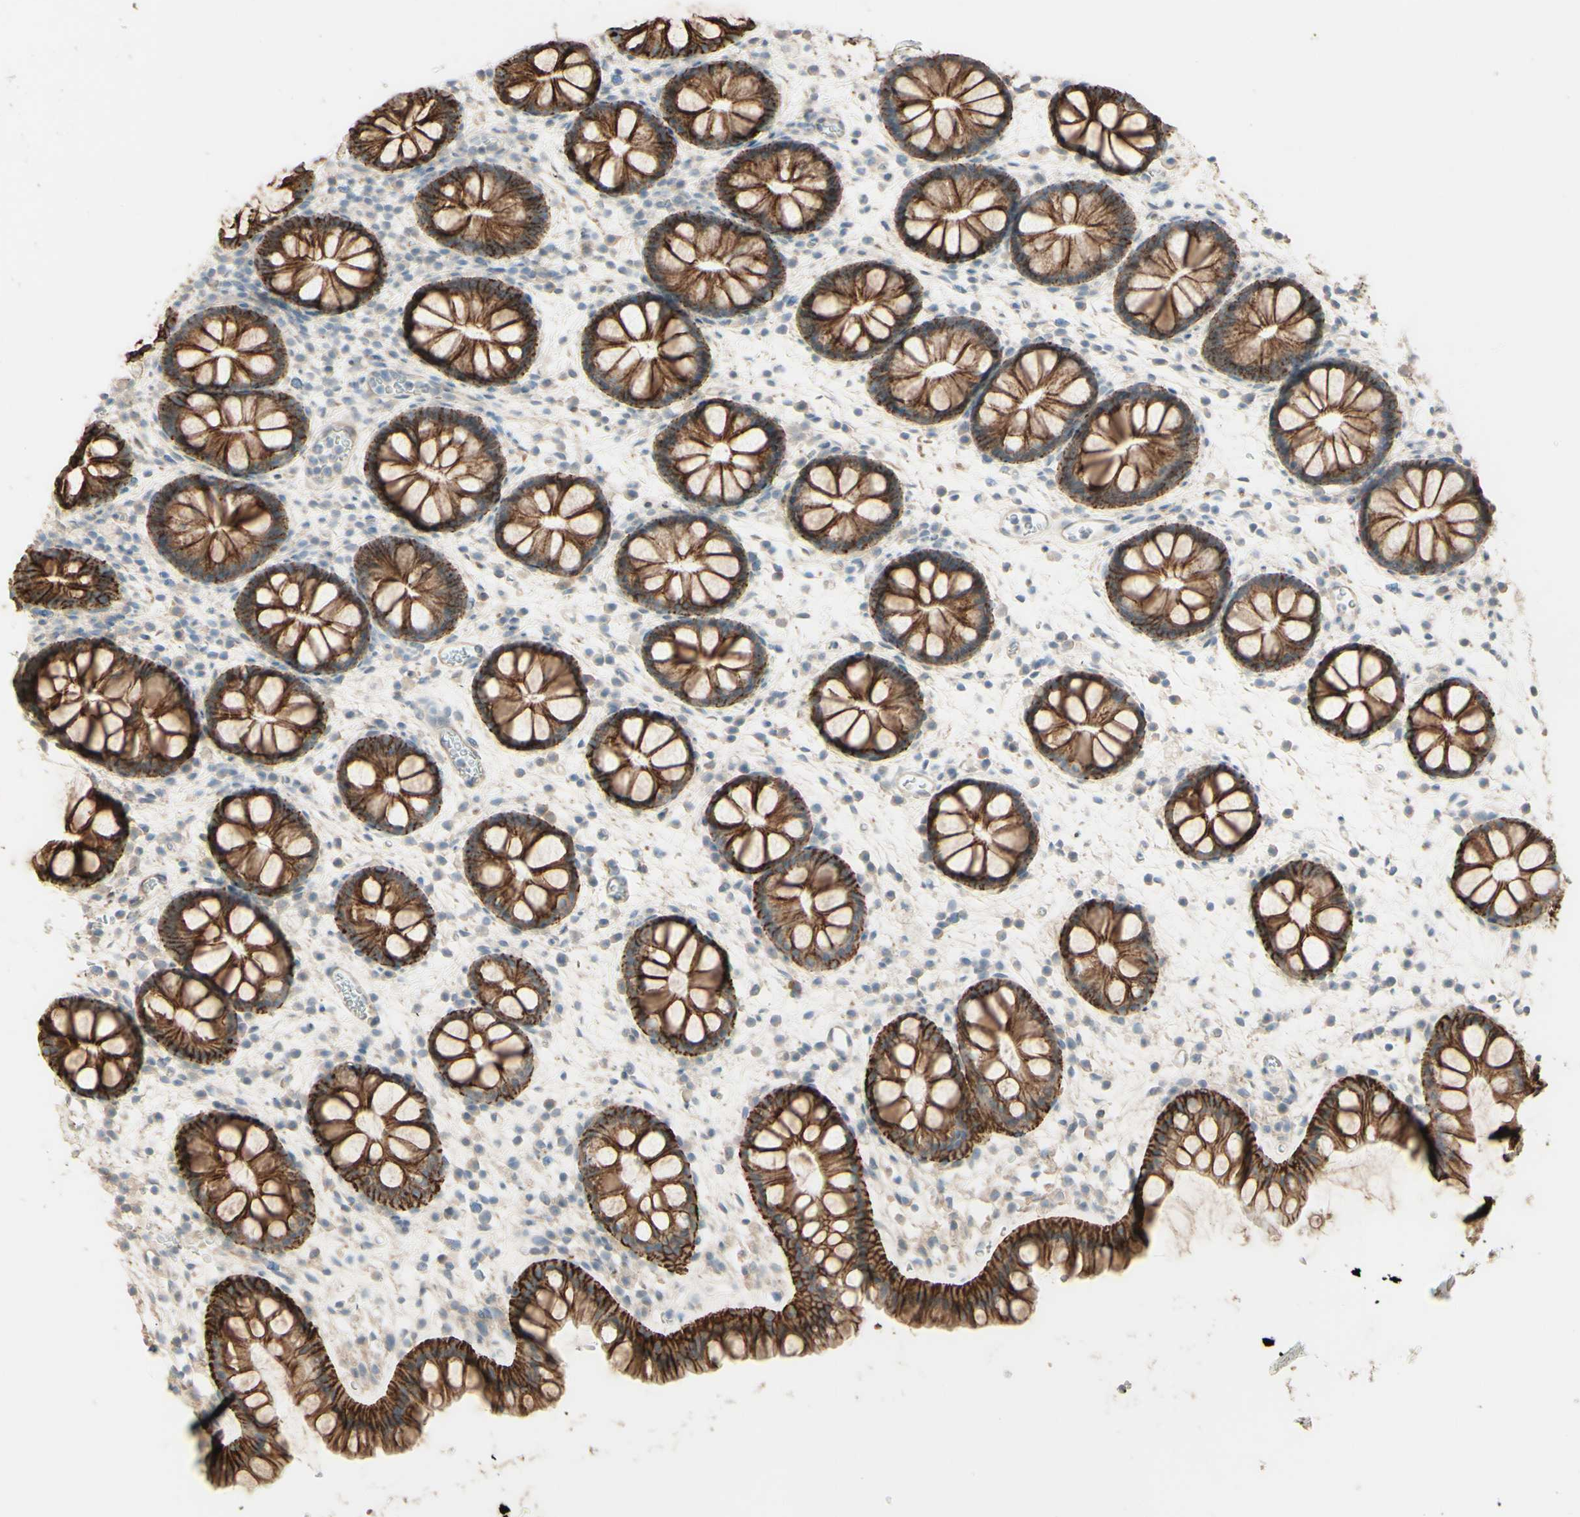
{"staining": {"intensity": "strong", "quantity": ">75%", "location": "cytoplasmic/membranous"}, "tissue": "rectum", "cell_type": "Glandular cells", "image_type": "normal", "snomed": [{"axis": "morphology", "description": "Normal tissue, NOS"}, {"axis": "topography", "description": "Rectum"}], "caption": "Brown immunohistochemical staining in unremarkable human rectum reveals strong cytoplasmic/membranous expression in about >75% of glandular cells.", "gene": "RNF149", "patient": {"sex": "female", "age": 24}}